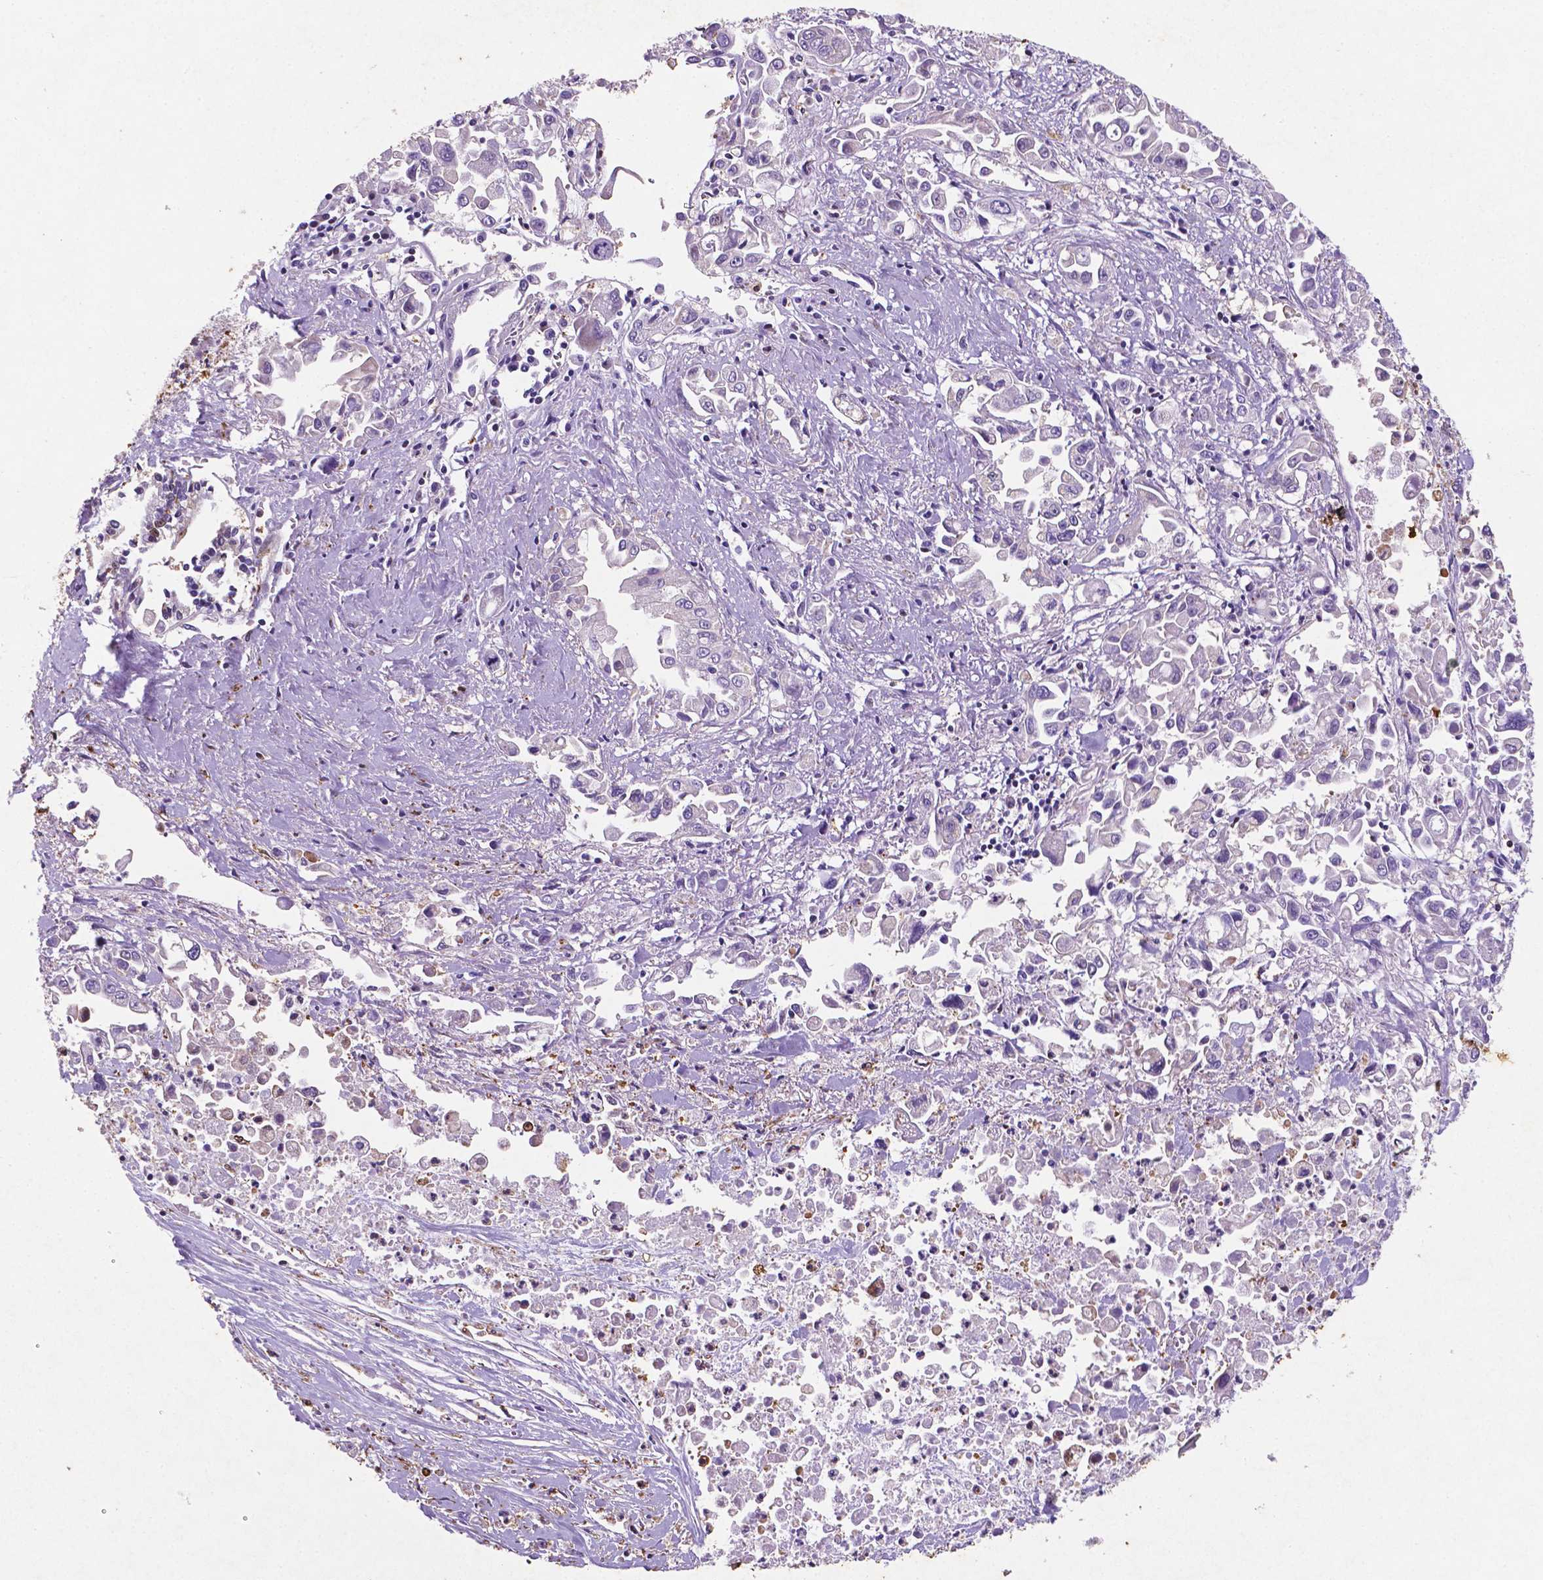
{"staining": {"intensity": "negative", "quantity": "none", "location": "none"}, "tissue": "pancreatic cancer", "cell_type": "Tumor cells", "image_type": "cancer", "snomed": [{"axis": "morphology", "description": "Adenocarcinoma, NOS"}, {"axis": "topography", "description": "Pancreas"}], "caption": "Tumor cells show no significant protein staining in adenocarcinoma (pancreatic).", "gene": "TM4SF20", "patient": {"sex": "female", "age": 83}}